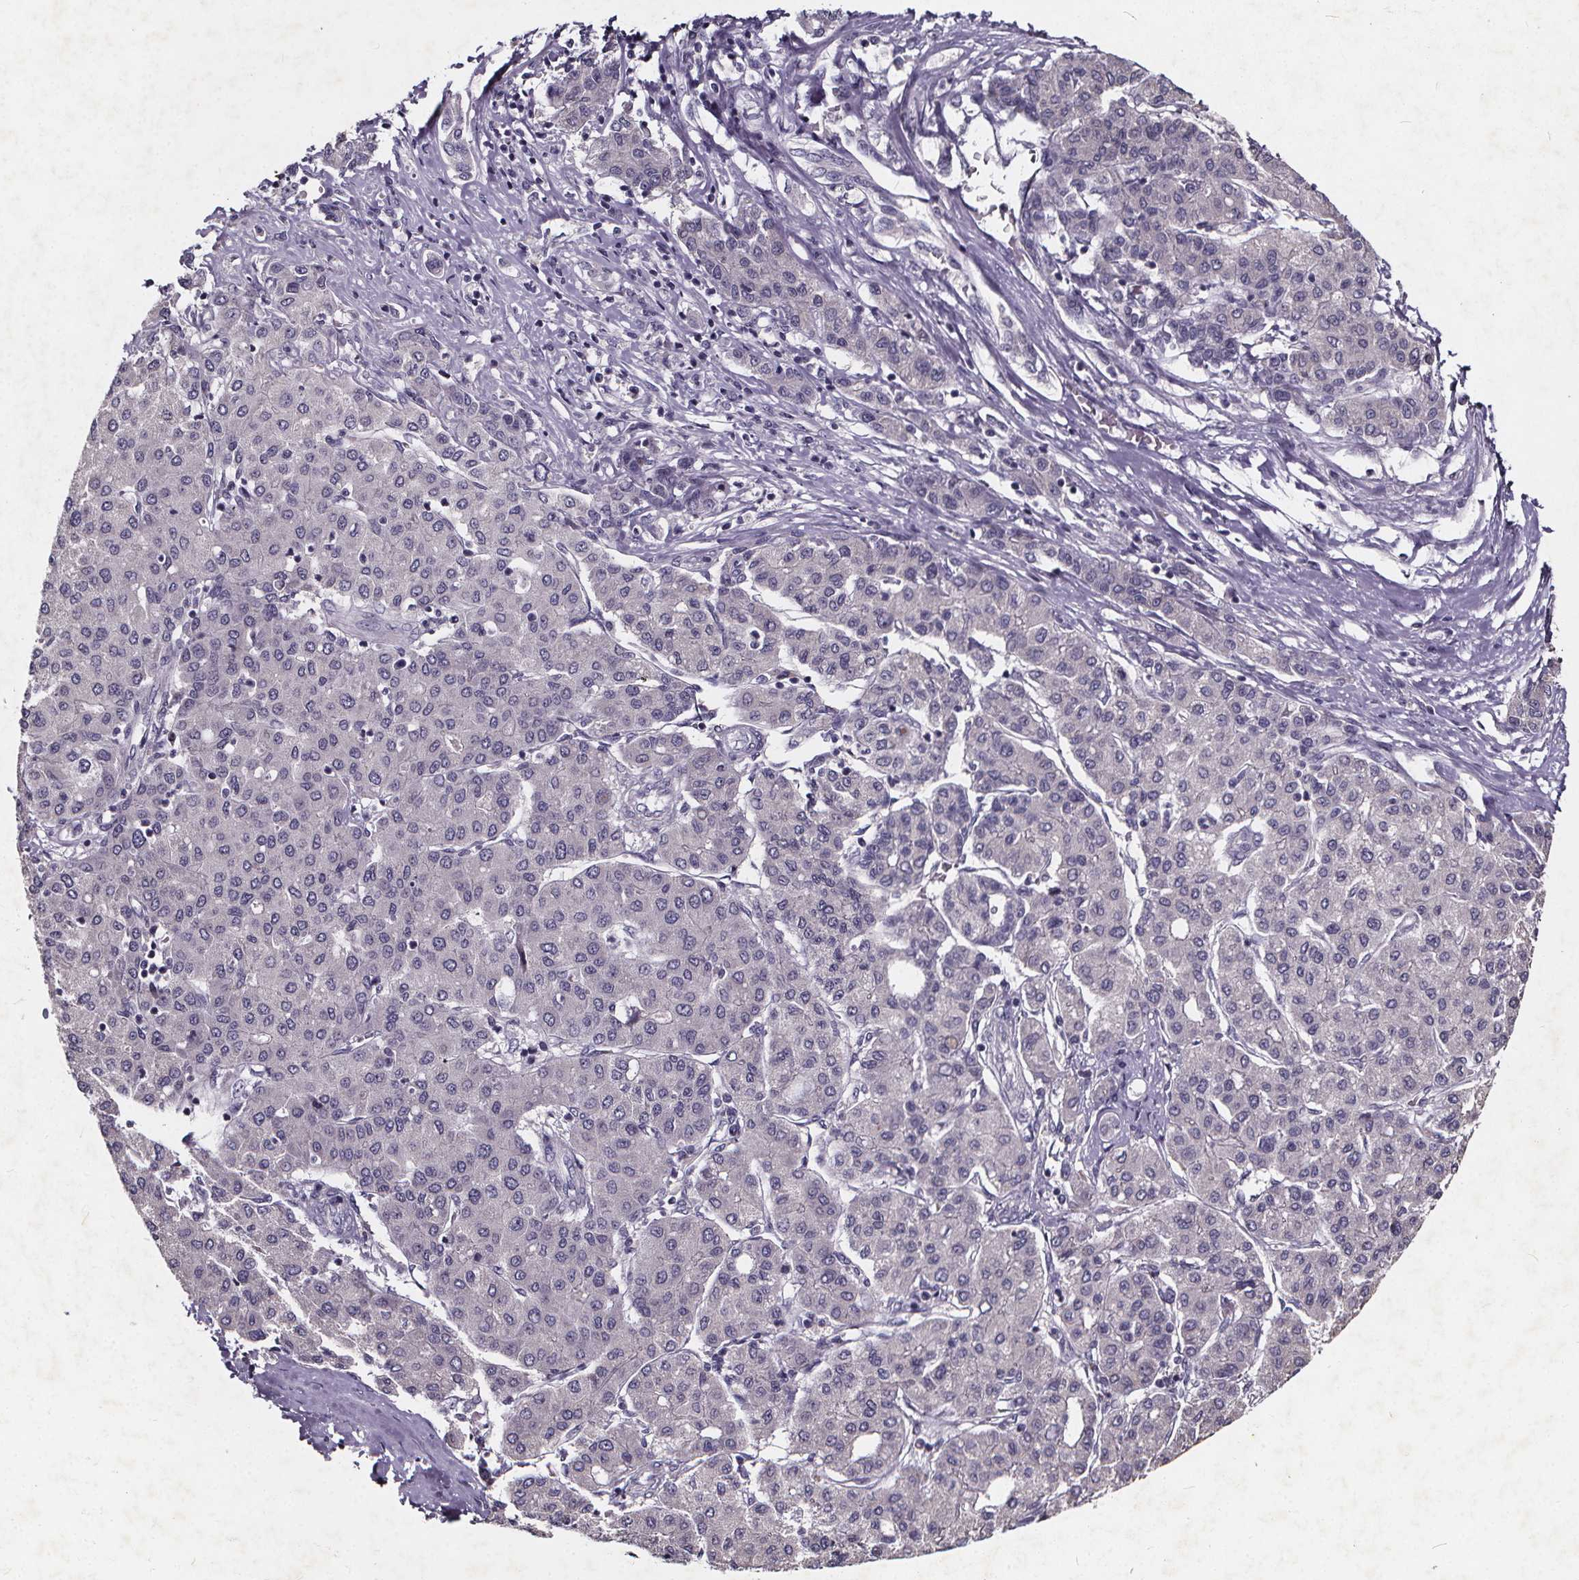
{"staining": {"intensity": "negative", "quantity": "none", "location": "none"}, "tissue": "liver cancer", "cell_type": "Tumor cells", "image_type": "cancer", "snomed": [{"axis": "morphology", "description": "Carcinoma, Hepatocellular, NOS"}, {"axis": "topography", "description": "Liver"}], "caption": "IHC of human liver cancer reveals no expression in tumor cells. (DAB (3,3'-diaminobenzidine) IHC with hematoxylin counter stain).", "gene": "TSPAN14", "patient": {"sex": "male", "age": 65}}